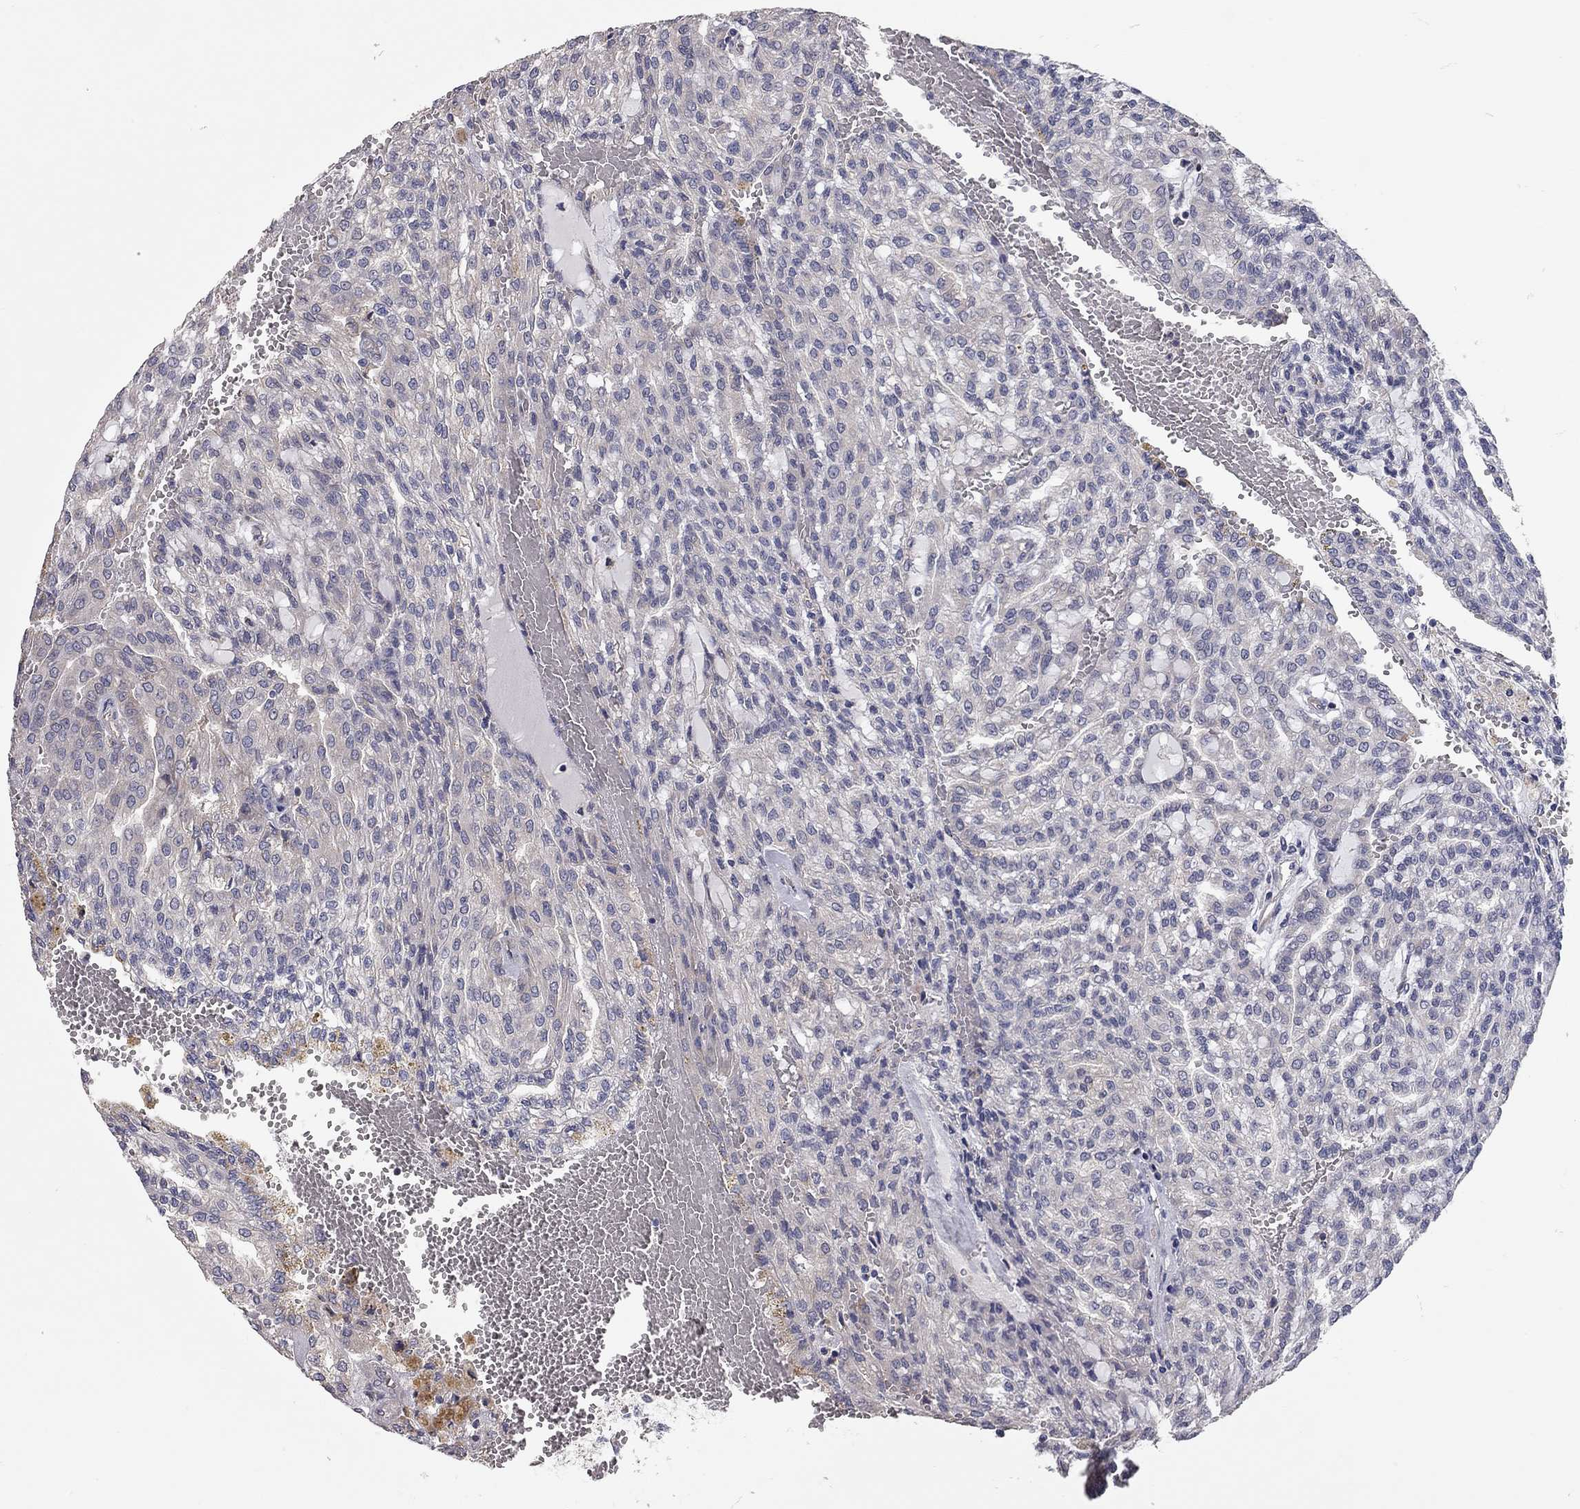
{"staining": {"intensity": "negative", "quantity": "none", "location": "none"}, "tissue": "renal cancer", "cell_type": "Tumor cells", "image_type": "cancer", "snomed": [{"axis": "morphology", "description": "Adenocarcinoma, NOS"}, {"axis": "topography", "description": "Kidney"}], "caption": "The micrograph exhibits no staining of tumor cells in renal cancer (adenocarcinoma).", "gene": "XAGE2", "patient": {"sex": "male", "age": 63}}